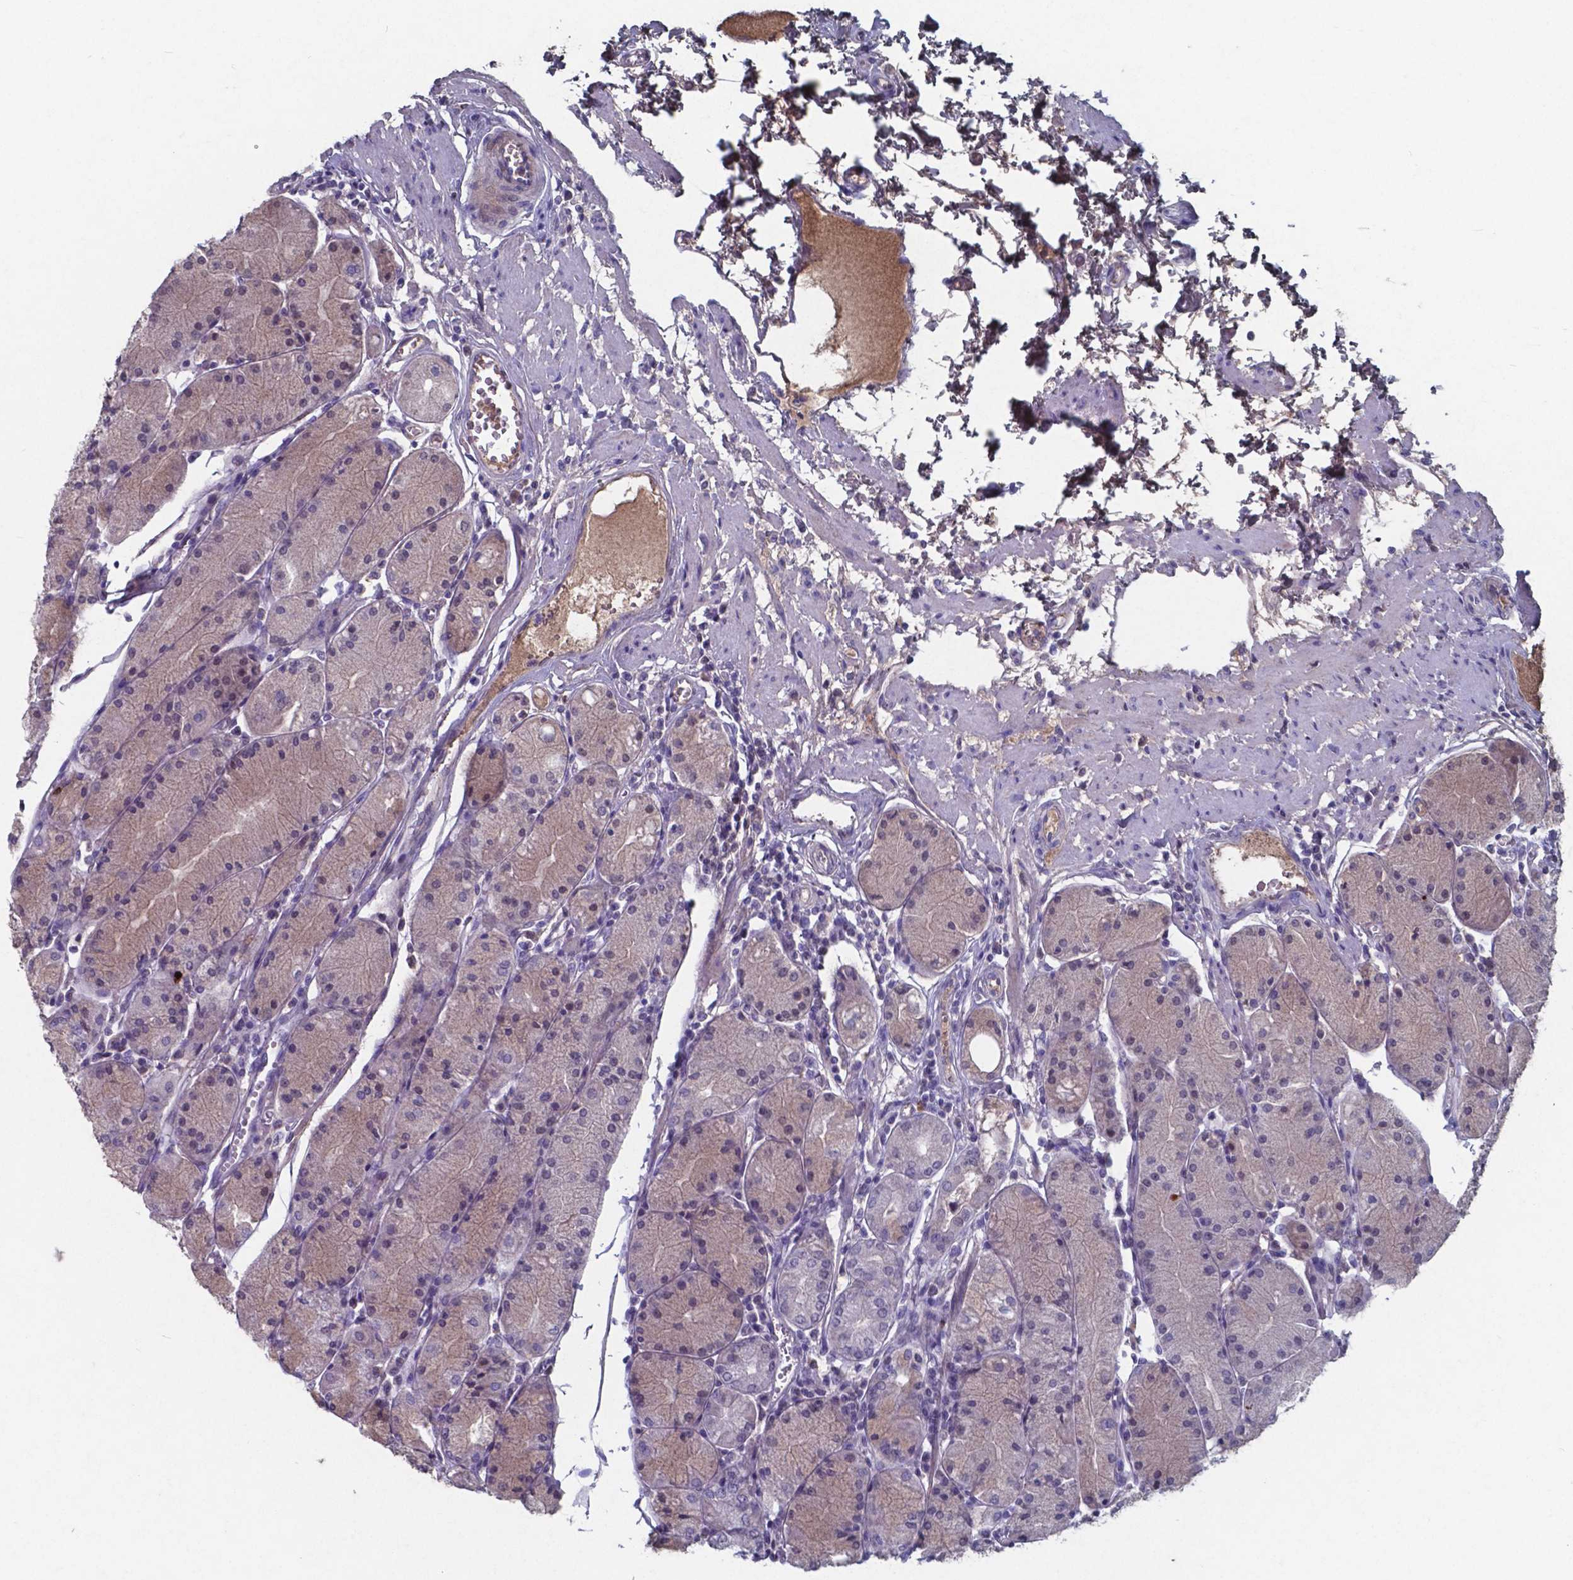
{"staining": {"intensity": "weak", "quantity": "<25%", "location": "cytoplasmic/membranous"}, "tissue": "stomach", "cell_type": "Glandular cells", "image_type": "normal", "snomed": [{"axis": "morphology", "description": "Normal tissue, NOS"}, {"axis": "topography", "description": "Stomach, upper"}], "caption": "Immunohistochemical staining of unremarkable stomach demonstrates no significant staining in glandular cells.", "gene": "TTR", "patient": {"sex": "male", "age": 69}}